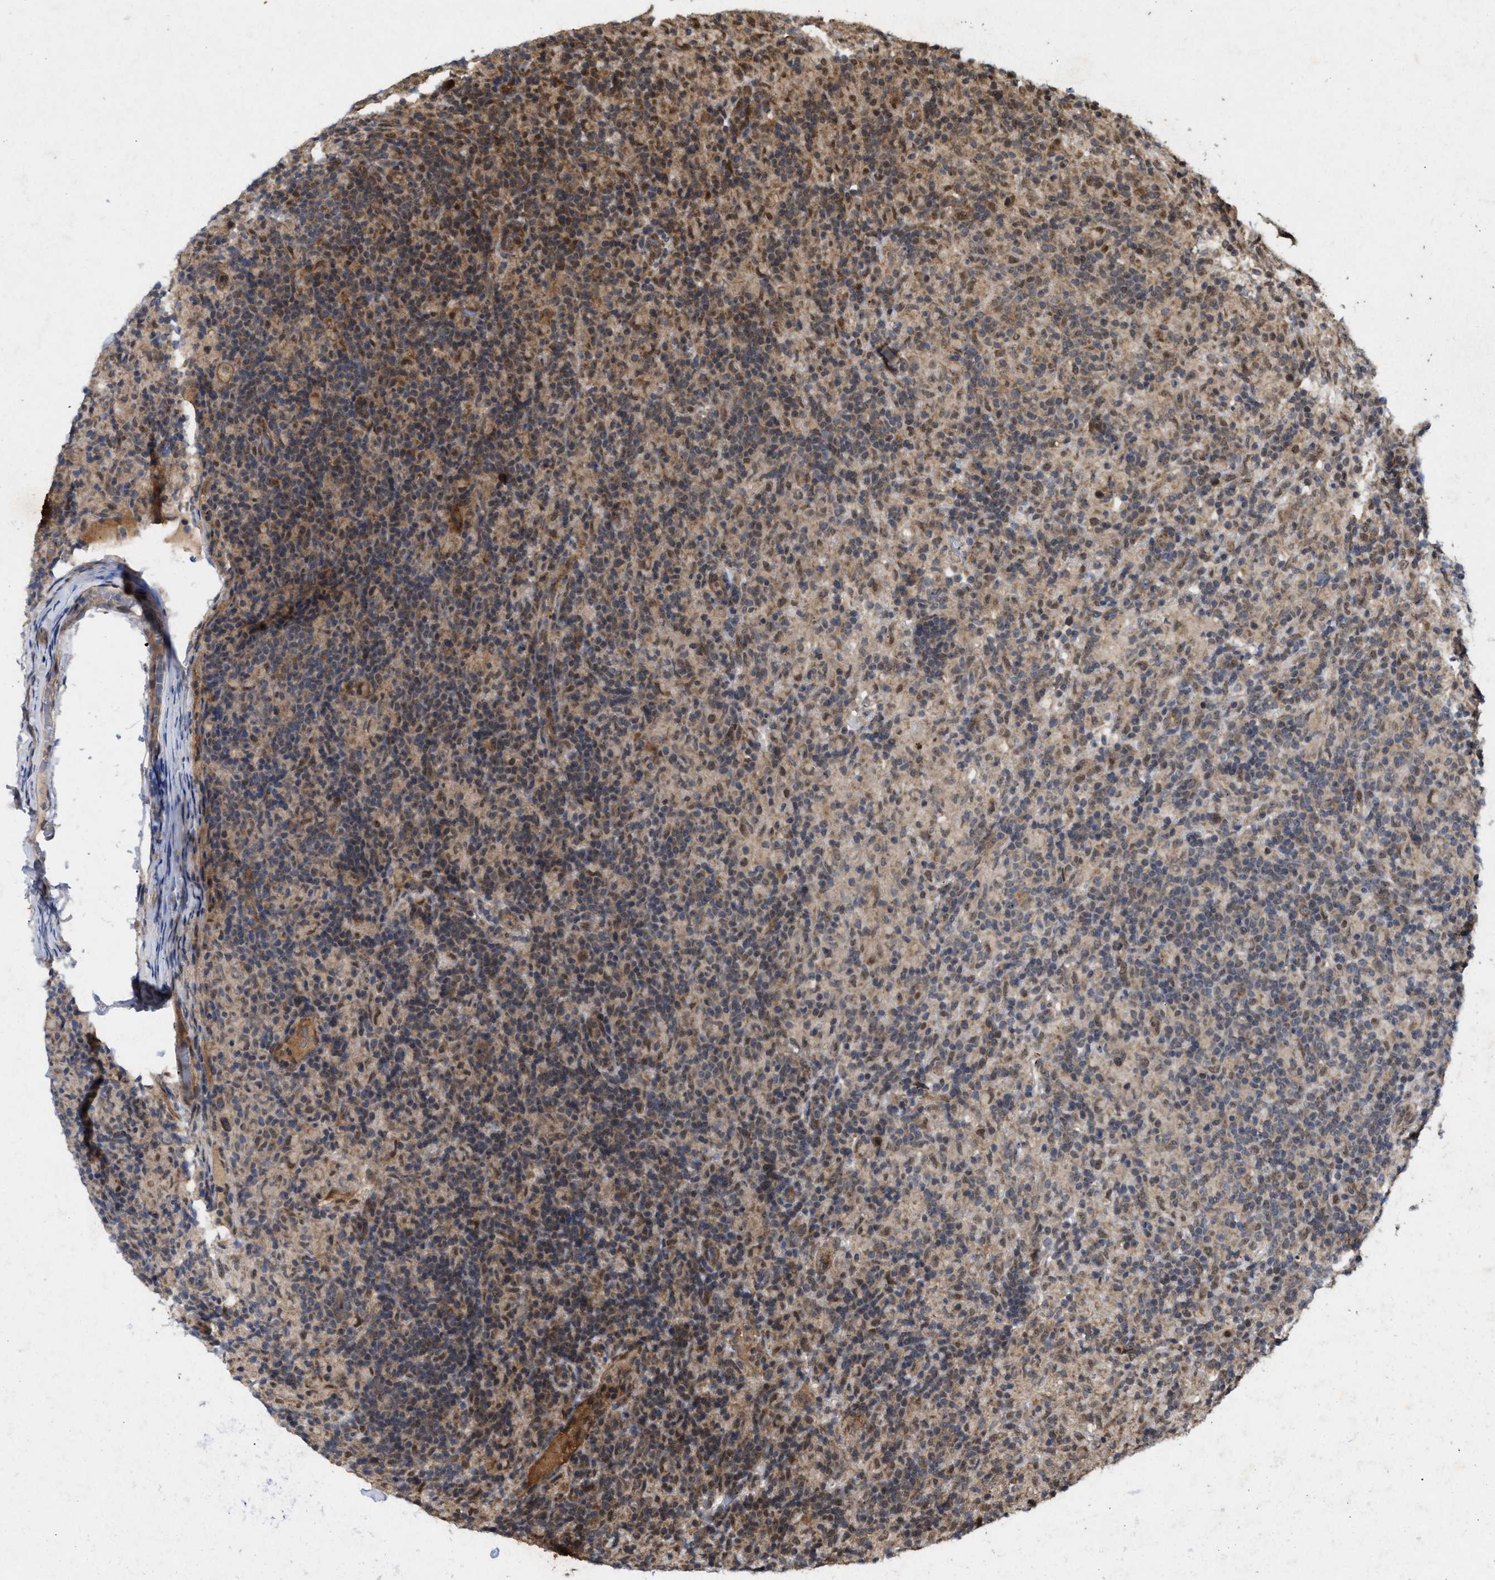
{"staining": {"intensity": "weak", "quantity": ">75%", "location": "cytoplasmic/membranous"}, "tissue": "lymphoma", "cell_type": "Tumor cells", "image_type": "cancer", "snomed": [{"axis": "morphology", "description": "Hodgkin's disease, NOS"}, {"axis": "topography", "description": "Lymph node"}], "caption": "Human Hodgkin's disease stained for a protein (brown) exhibits weak cytoplasmic/membranous positive positivity in approximately >75% of tumor cells.", "gene": "CFLAR", "patient": {"sex": "male", "age": 70}}